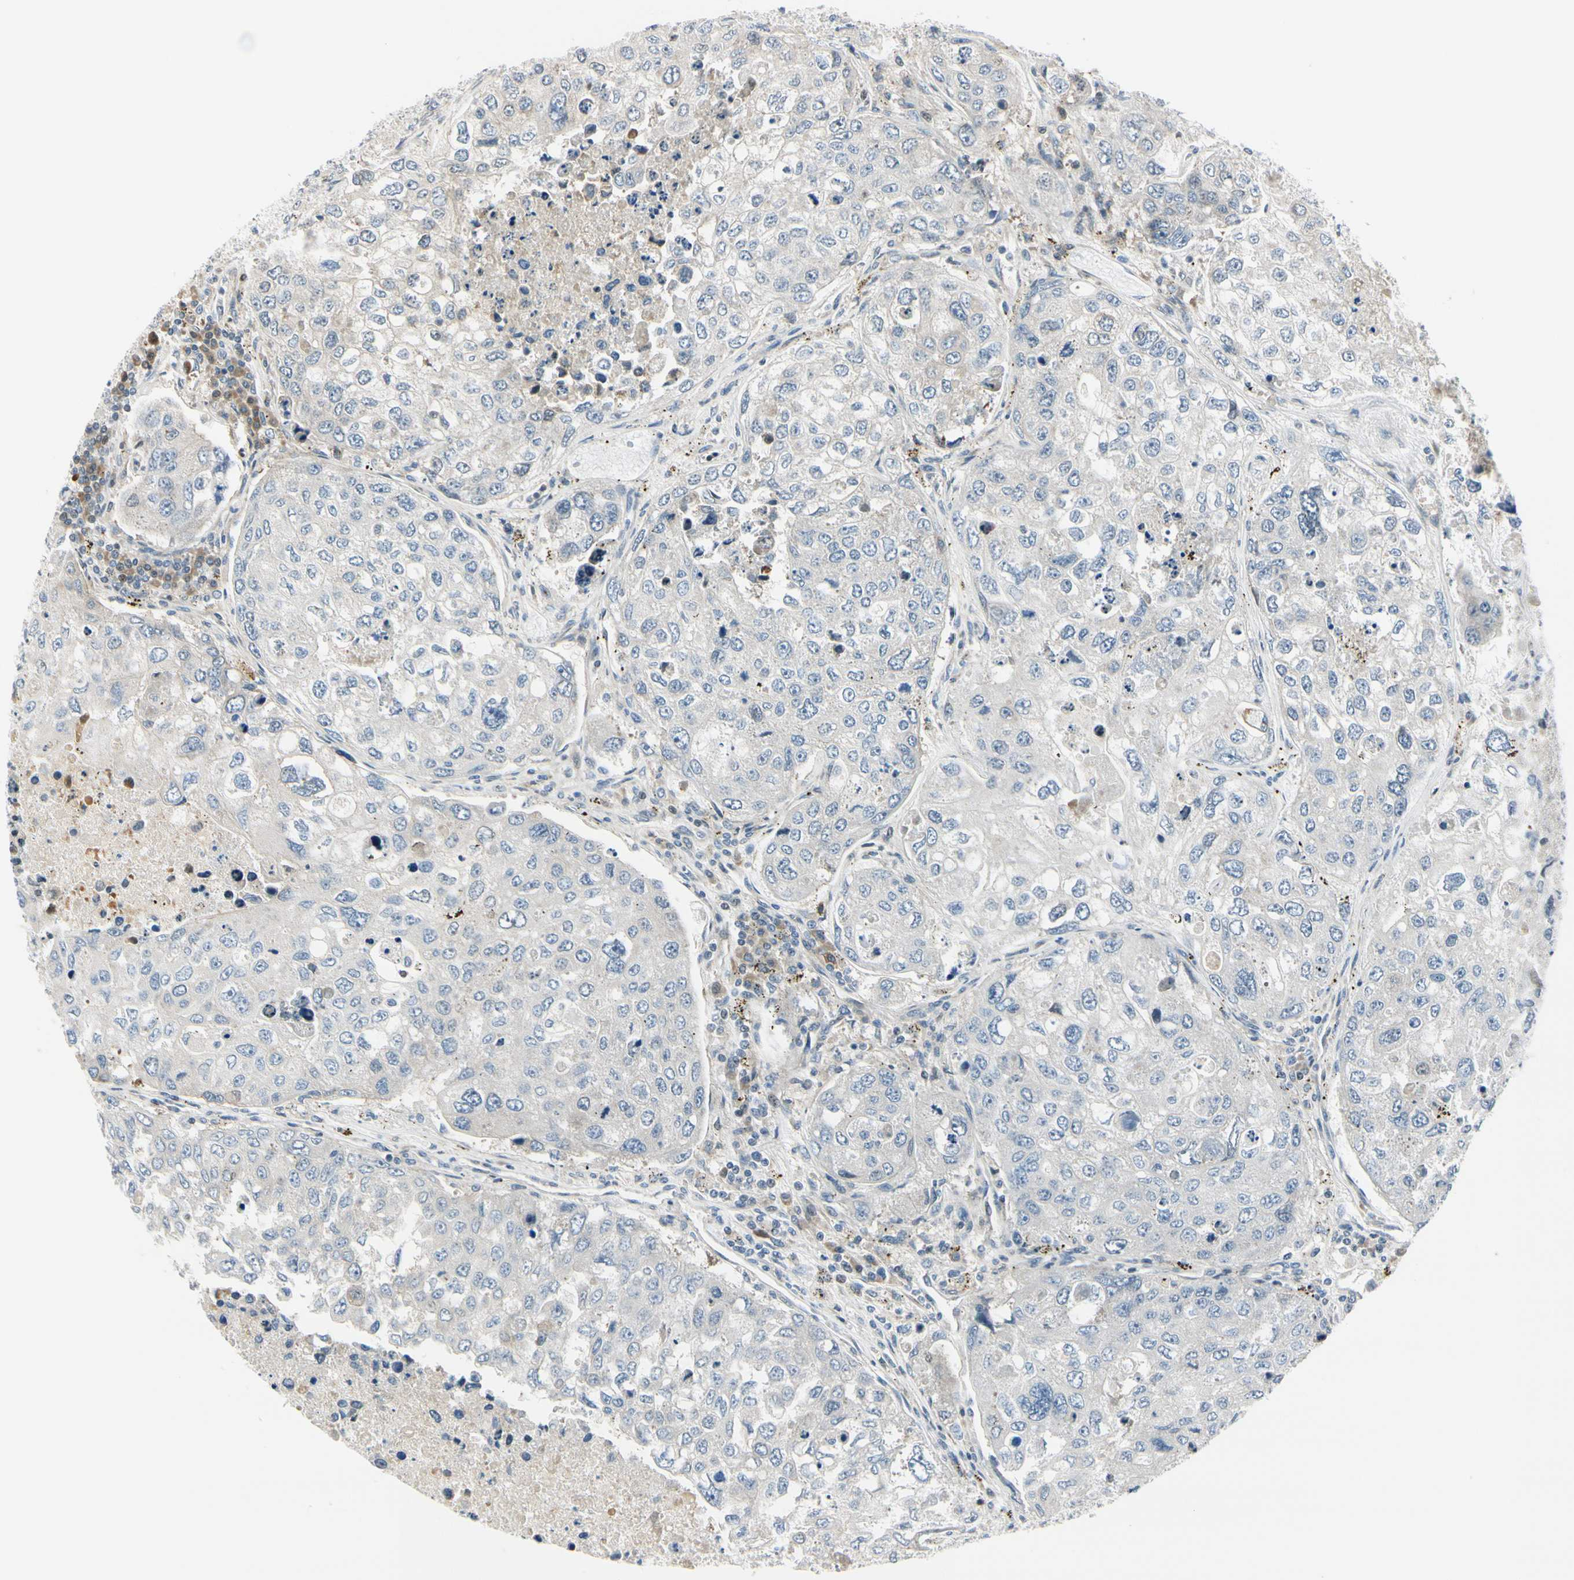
{"staining": {"intensity": "negative", "quantity": "none", "location": "none"}, "tissue": "urothelial cancer", "cell_type": "Tumor cells", "image_type": "cancer", "snomed": [{"axis": "morphology", "description": "Urothelial carcinoma, High grade"}, {"axis": "topography", "description": "Lymph node"}, {"axis": "topography", "description": "Urinary bladder"}], "caption": "DAB immunohistochemical staining of urothelial cancer exhibits no significant expression in tumor cells.", "gene": "NPDC1", "patient": {"sex": "male", "age": 51}}